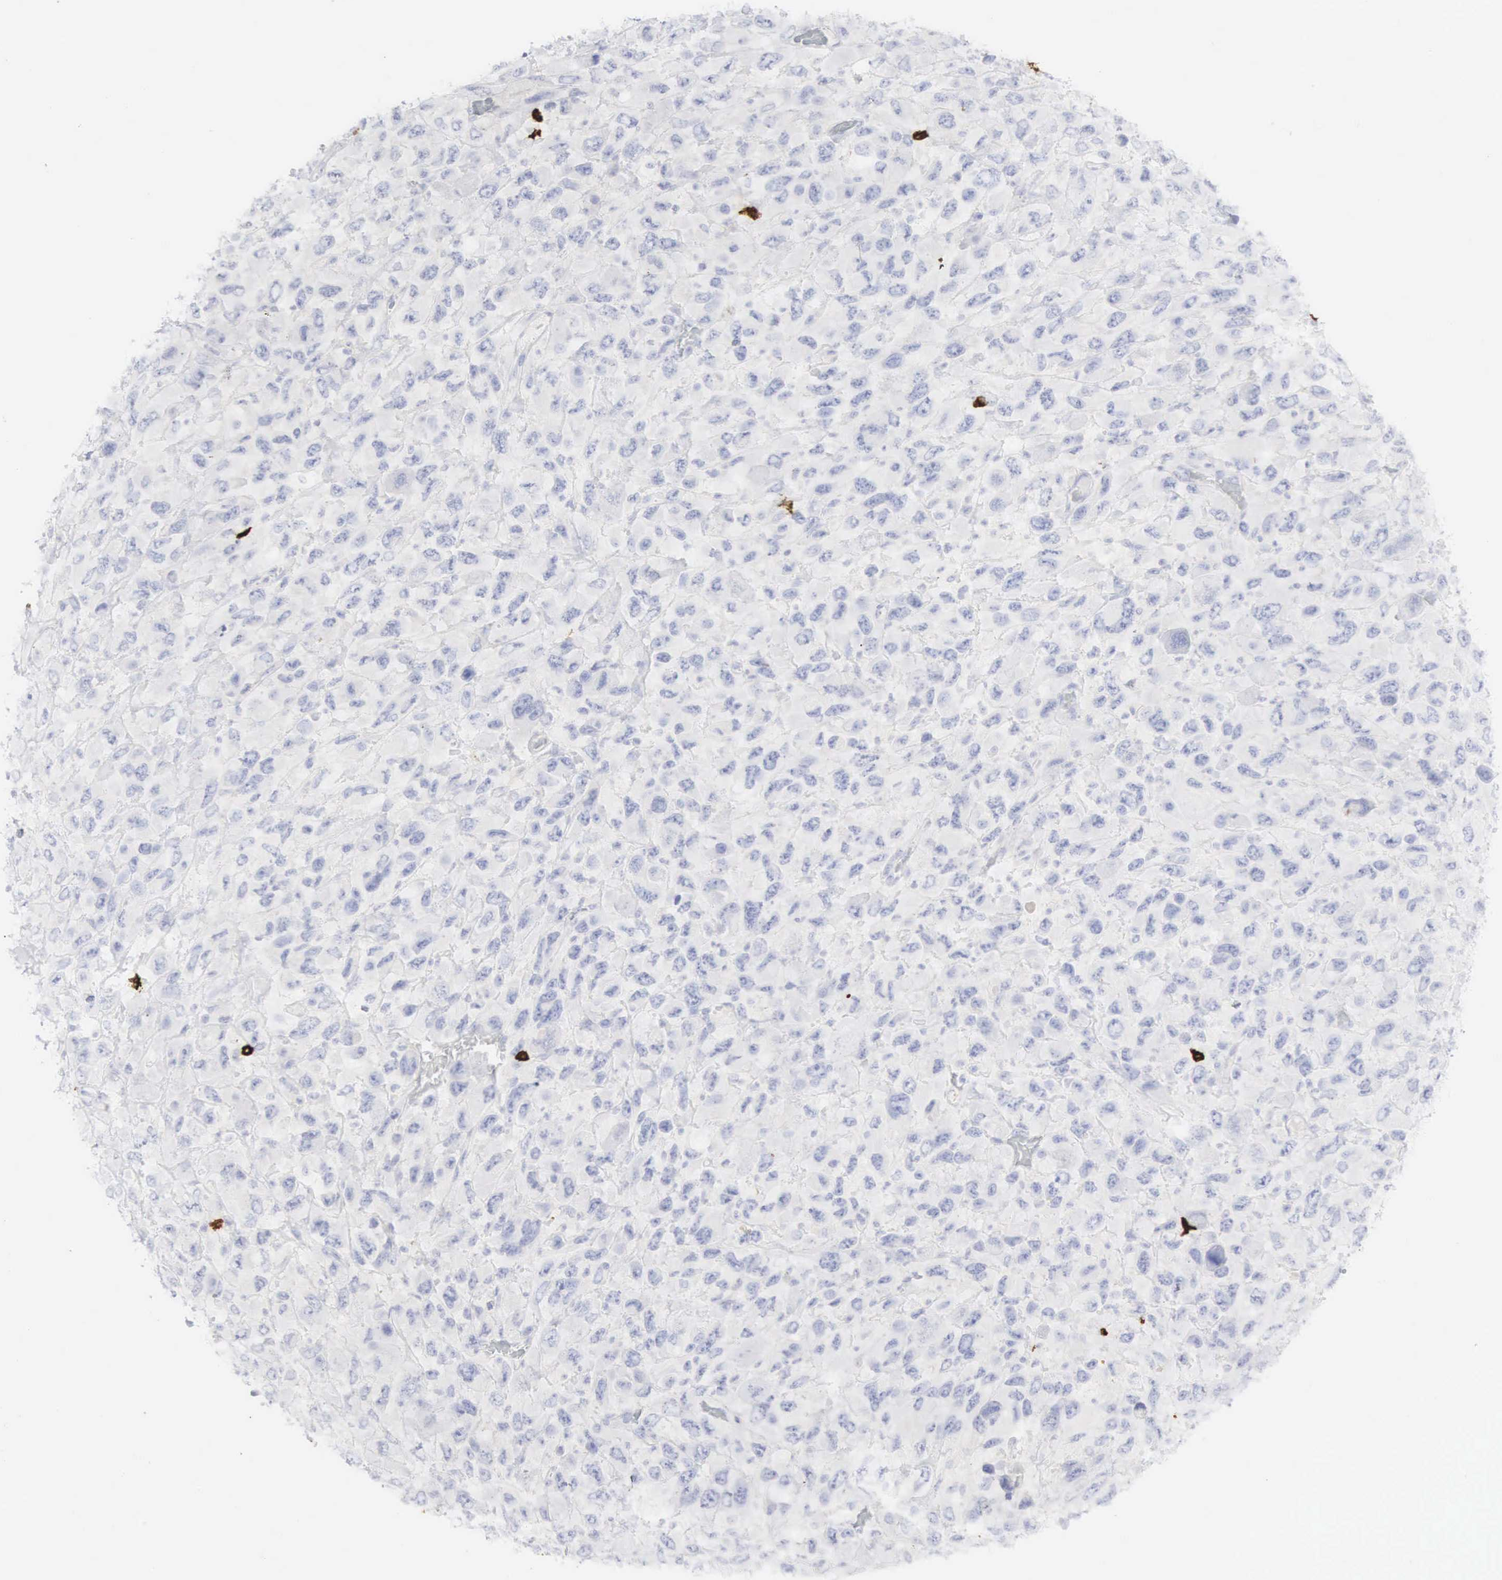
{"staining": {"intensity": "negative", "quantity": "none", "location": "none"}, "tissue": "renal cancer", "cell_type": "Tumor cells", "image_type": "cancer", "snomed": [{"axis": "morphology", "description": "Adenocarcinoma, NOS"}, {"axis": "topography", "description": "Kidney"}], "caption": "The micrograph exhibits no significant positivity in tumor cells of renal cancer (adenocarcinoma). (Stains: DAB immunohistochemistry (IHC) with hematoxylin counter stain, Microscopy: brightfield microscopy at high magnification).", "gene": "CD8A", "patient": {"sex": "male", "age": 79}}